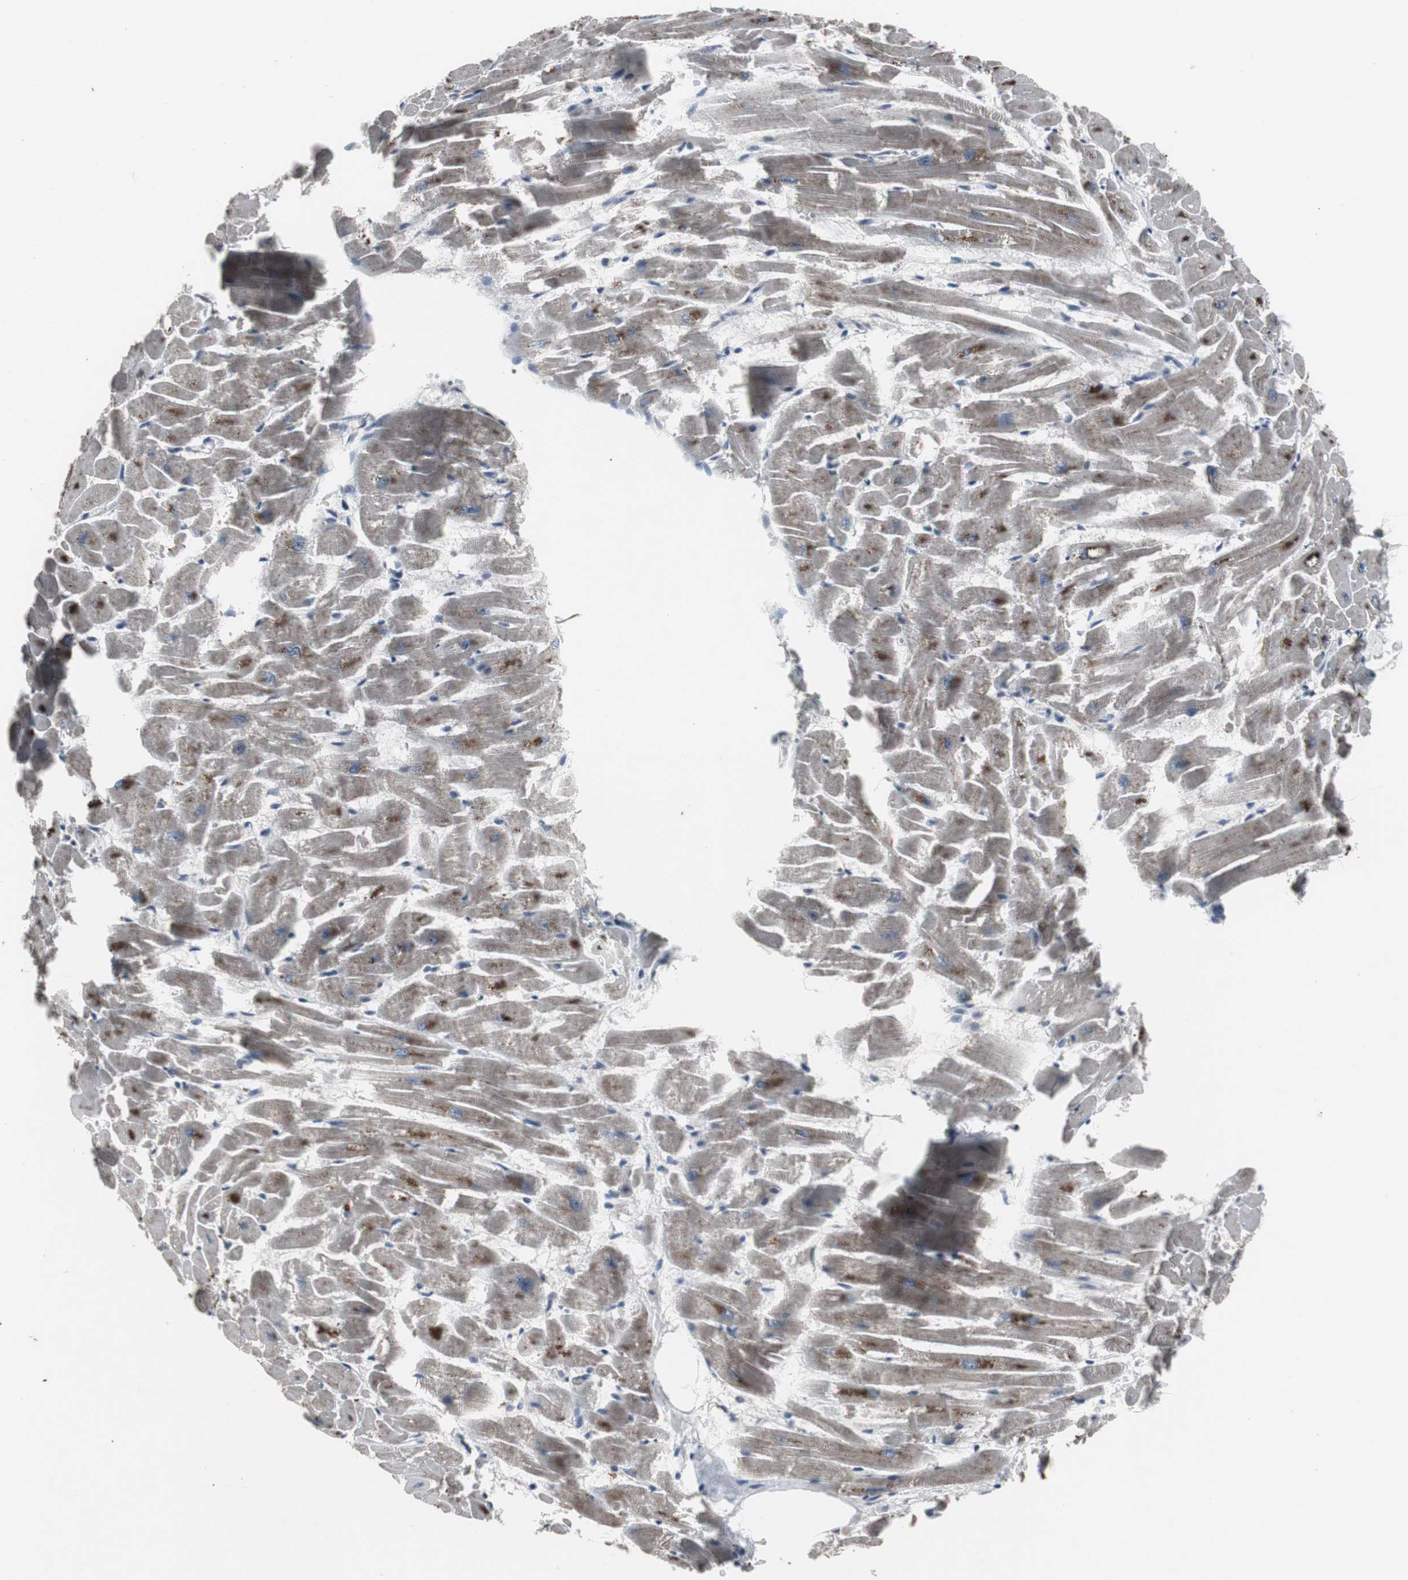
{"staining": {"intensity": "strong", "quantity": "25%-75%", "location": "cytoplasmic/membranous"}, "tissue": "heart muscle", "cell_type": "Cardiomyocytes", "image_type": "normal", "snomed": [{"axis": "morphology", "description": "Normal tissue, NOS"}, {"axis": "topography", "description": "Heart"}], "caption": "Heart muscle stained with DAB (3,3'-diaminobenzidine) IHC displays high levels of strong cytoplasmic/membranous expression in approximately 25%-75% of cardiomyocytes.", "gene": "ACAA1", "patient": {"sex": "female", "age": 19}}